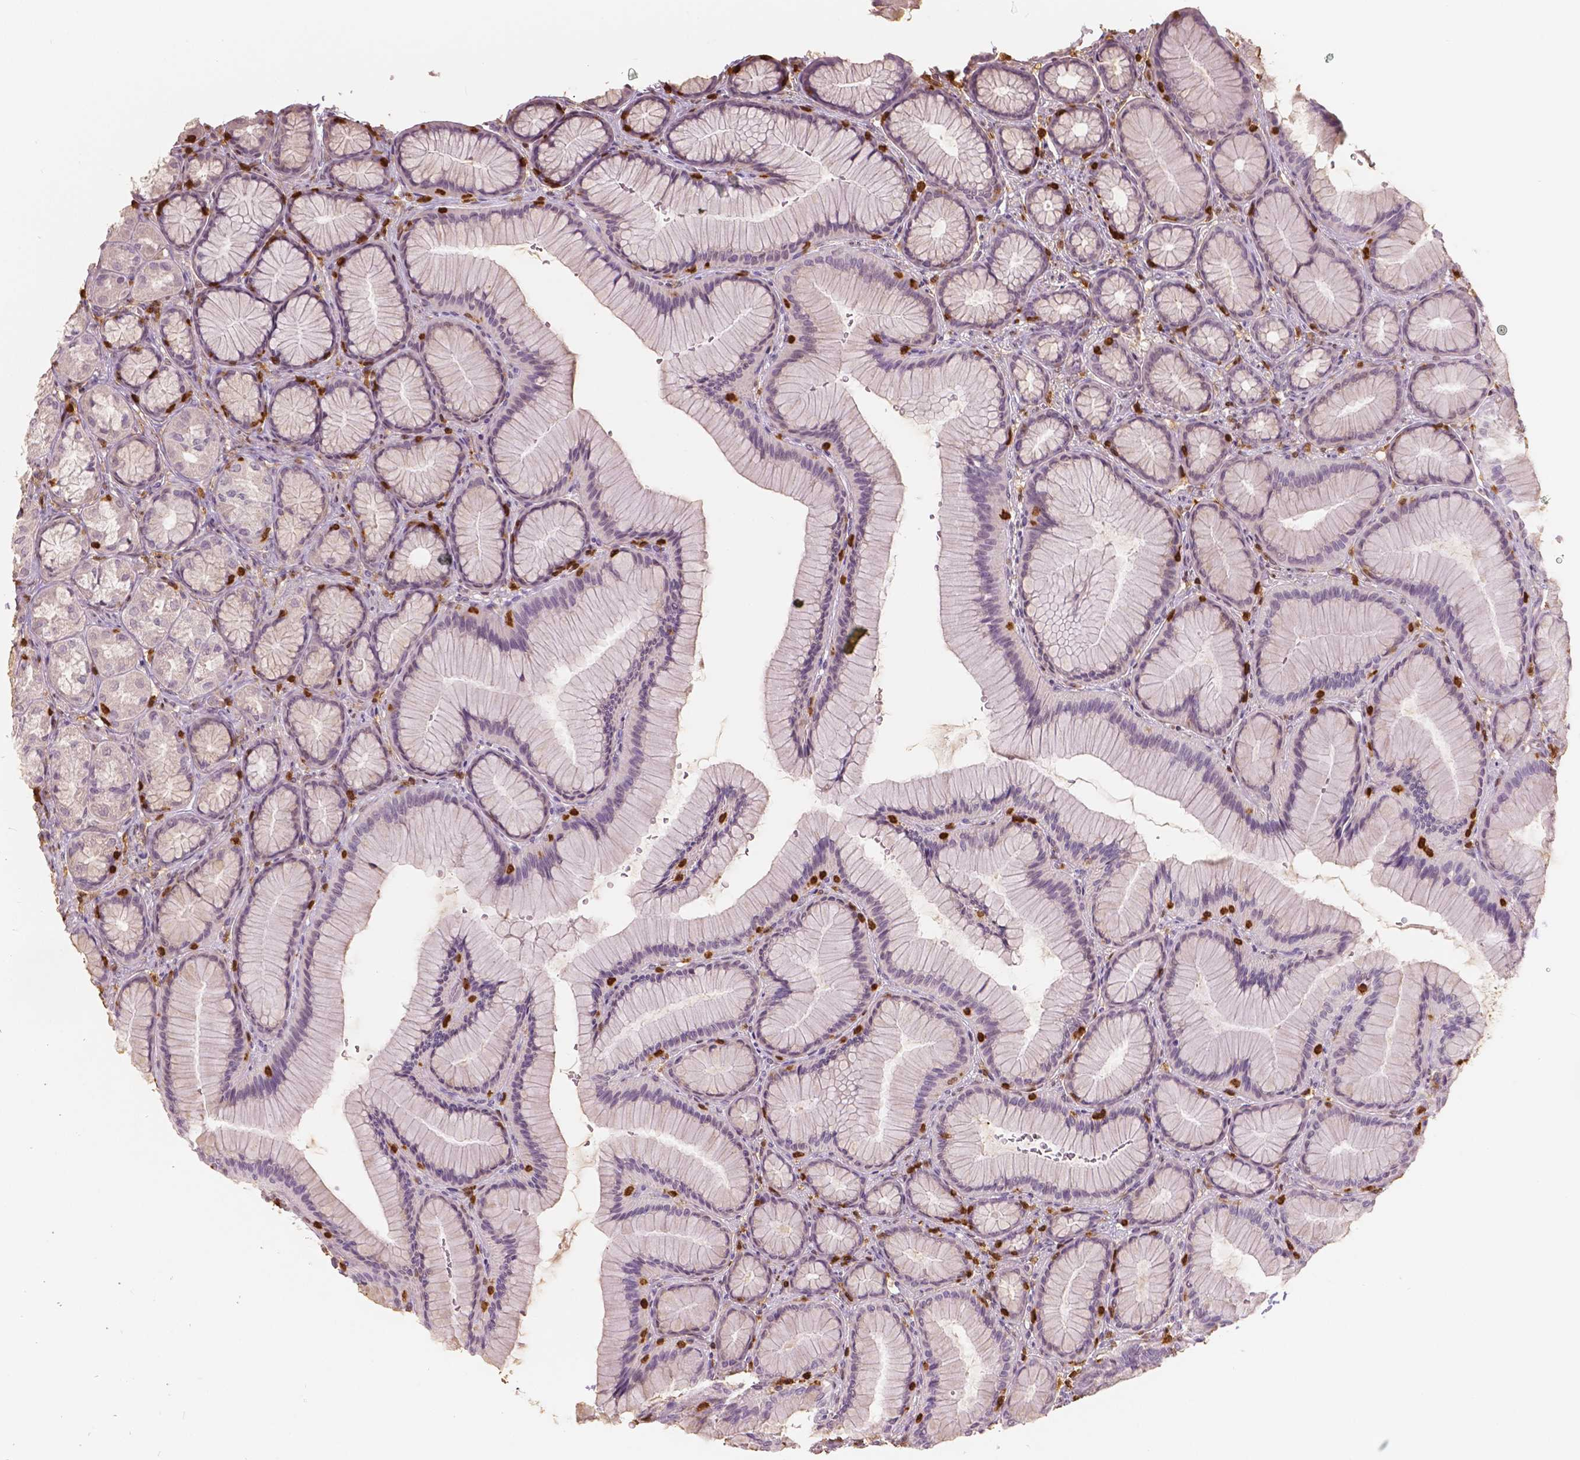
{"staining": {"intensity": "weak", "quantity": "<25%", "location": "cytoplasmic/membranous"}, "tissue": "stomach", "cell_type": "Glandular cells", "image_type": "normal", "snomed": [{"axis": "morphology", "description": "Normal tissue, NOS"}, {"axis": "morphology", "description": "Adenocarcinoma, NOS"}, {"axis": "morphology", "description": "Adenocarcinoma, High grade"}, {"axis": "topography", "description": "Stomach, upper"}, {"axis": "topography", "description": "Stomach"}], "caption": "Immunohistochemistry (IHC) photomicrograph of unremarkable stomach: stomach stained with DAB demonstrates no significant protein staining in glandular cells.", "gene": "S100A4", "patient": {"sex": "female", "age": 65}}